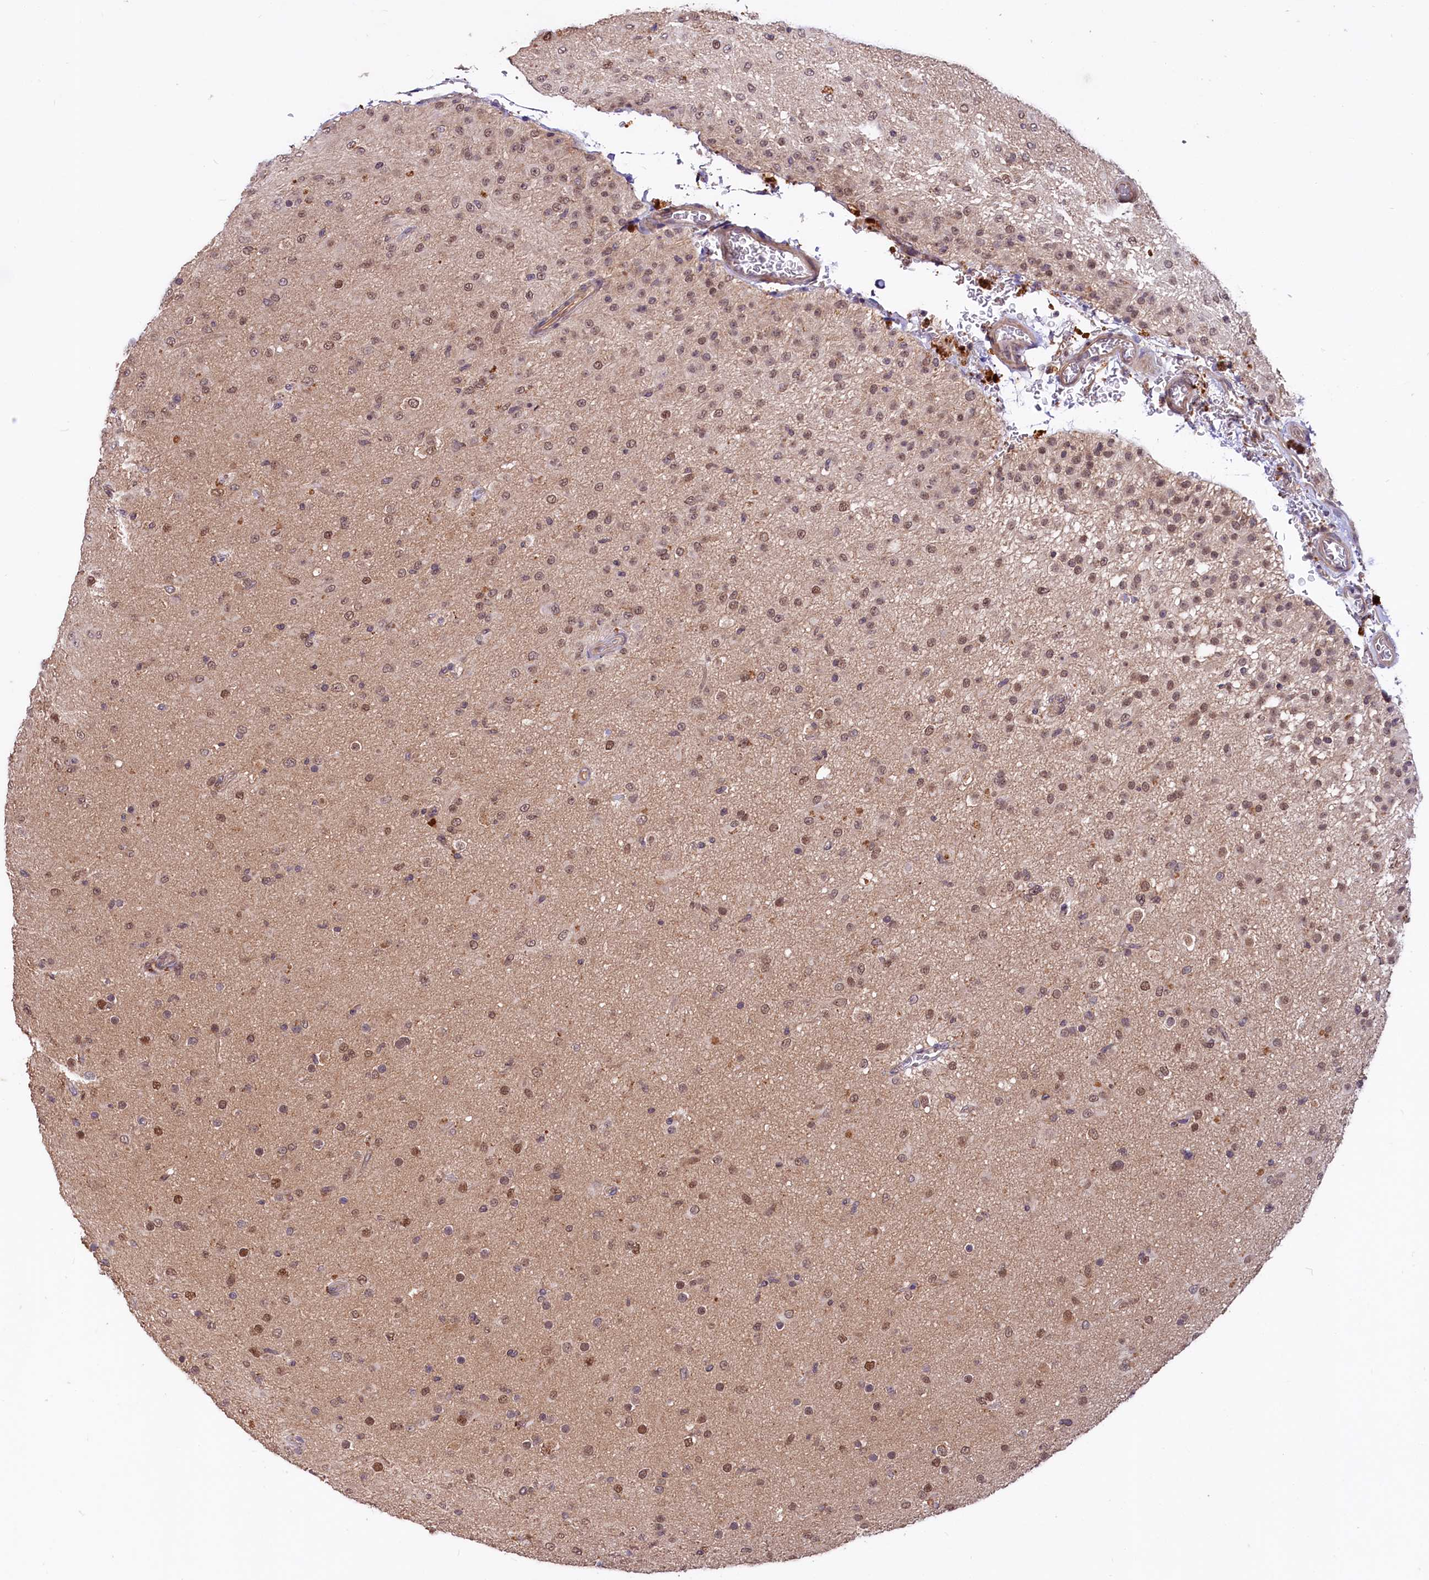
{"staining": {"intensity": "moderate", "quantity": "25%-75%", "location": "nuclear"}, "tissue": "glioma", "cell_type": "Tumor cells", "image_type": "cancer", "snomed": [{"axis": "morphology", "description": "Glioma, malignant, Low grade"}, {"axis": "topography", "description": "Brain"}], "caption": "An immunohistochemistry micrograph of tumor tissue is shown. Protein staining in brown highlights moderate nuclear positivity in low-grade glioma (malignant) within tumor cells.", "gene": "UBE3A", "patient": {"sex": "male", "age": 65}}